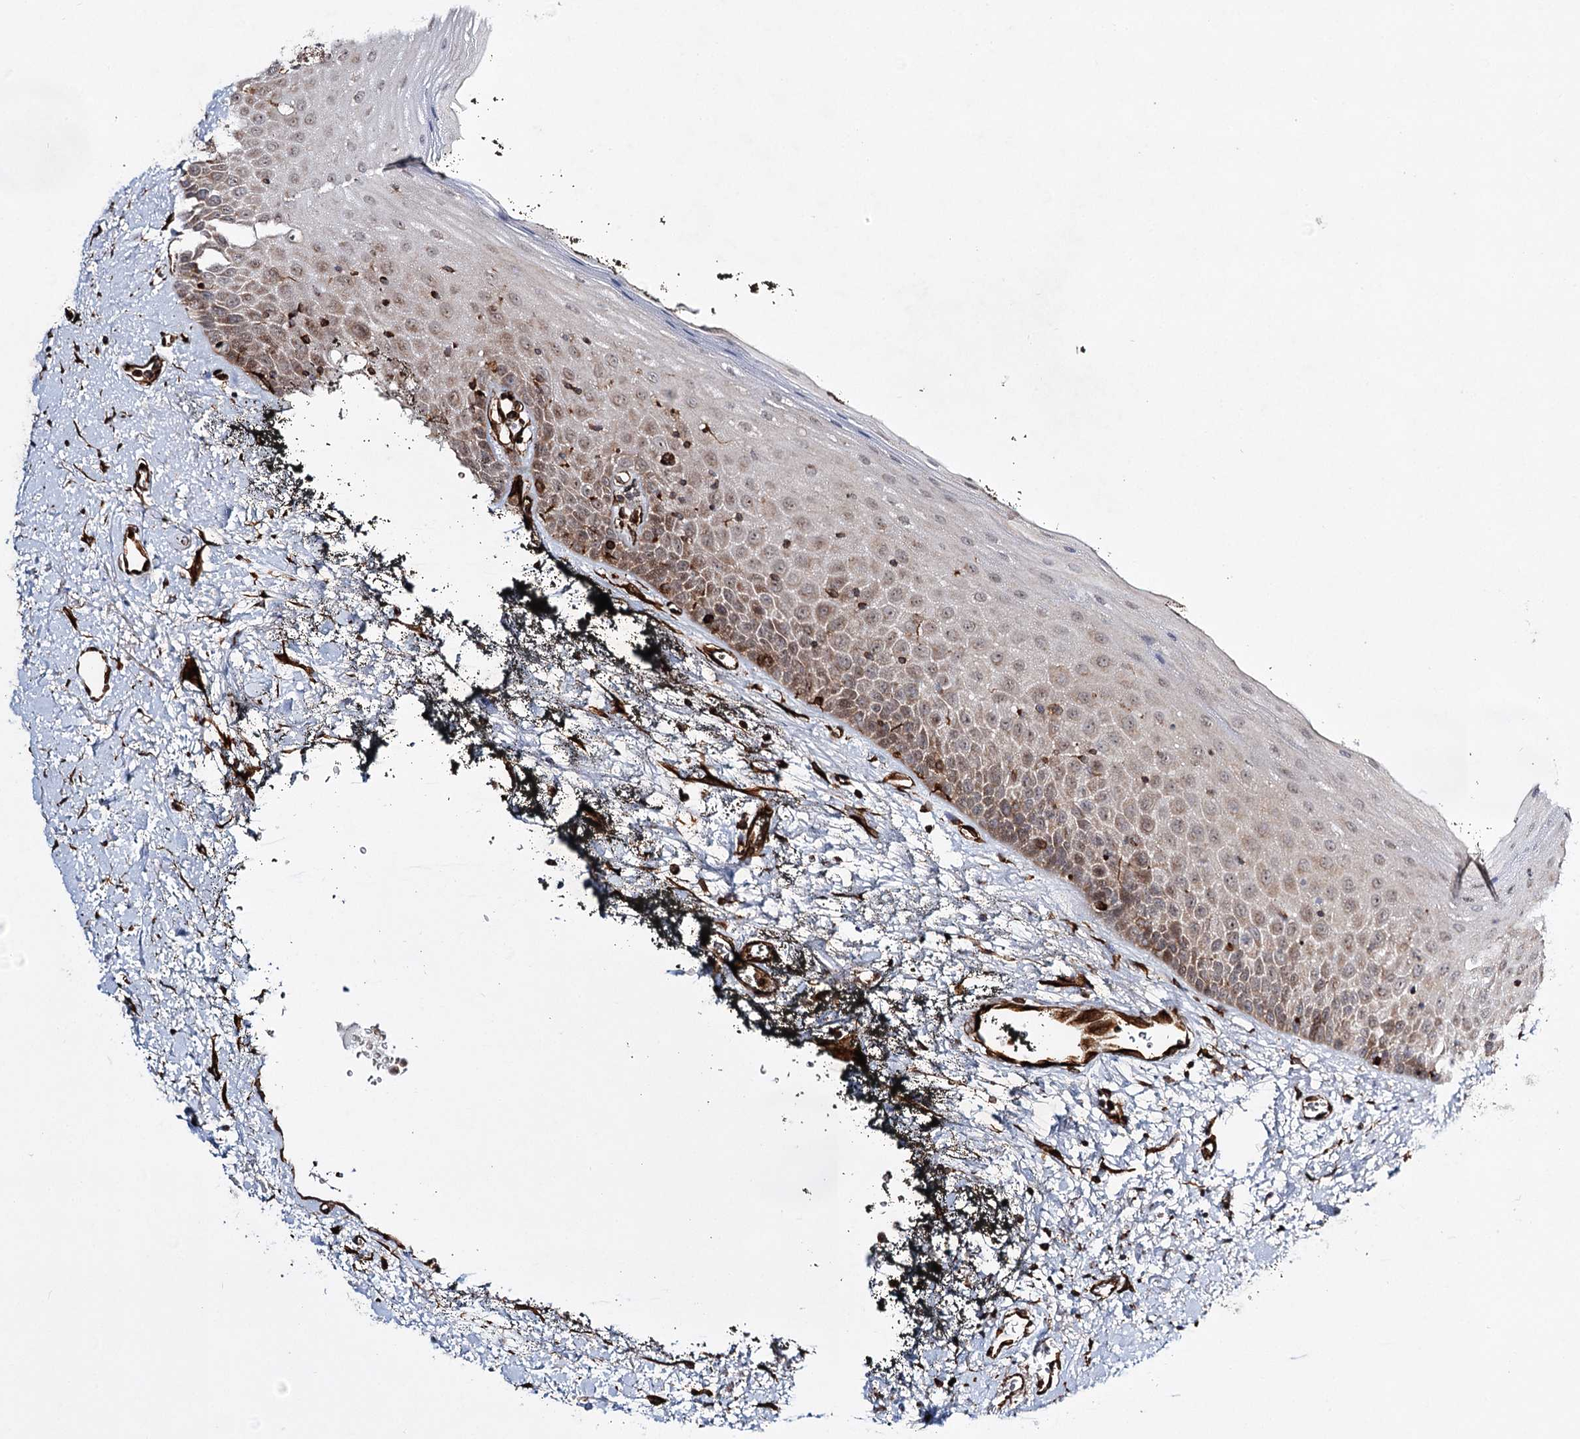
{"staining": {"intensity": "weak", "quantity": "25%-75%", "location": "cytoplasmic/membranous"}, "tissue": "oral mucosa", "cell_type": "Squamous epithelial cells", "image_type": "normal", "snomed": [{"axis": "morphology", "description": "Normal tissue, NOS"}, {"axis": "topography", "description": "Oral tissue"}], "caption": "Brown immunohistochemical staining in unremarkable oral mucosa reveals weak cytoplasmic/membranous expression in about 25%-75% of squamous epithelial cells. The staining is performed using DAB (3,3'-diaminobenzidine) brown chromogen to label protein expression. The nuclei are counter-stained blue using hematoxylin.", "gene": "DPEP2", "patient": {"sex": "male", "age": 74}}